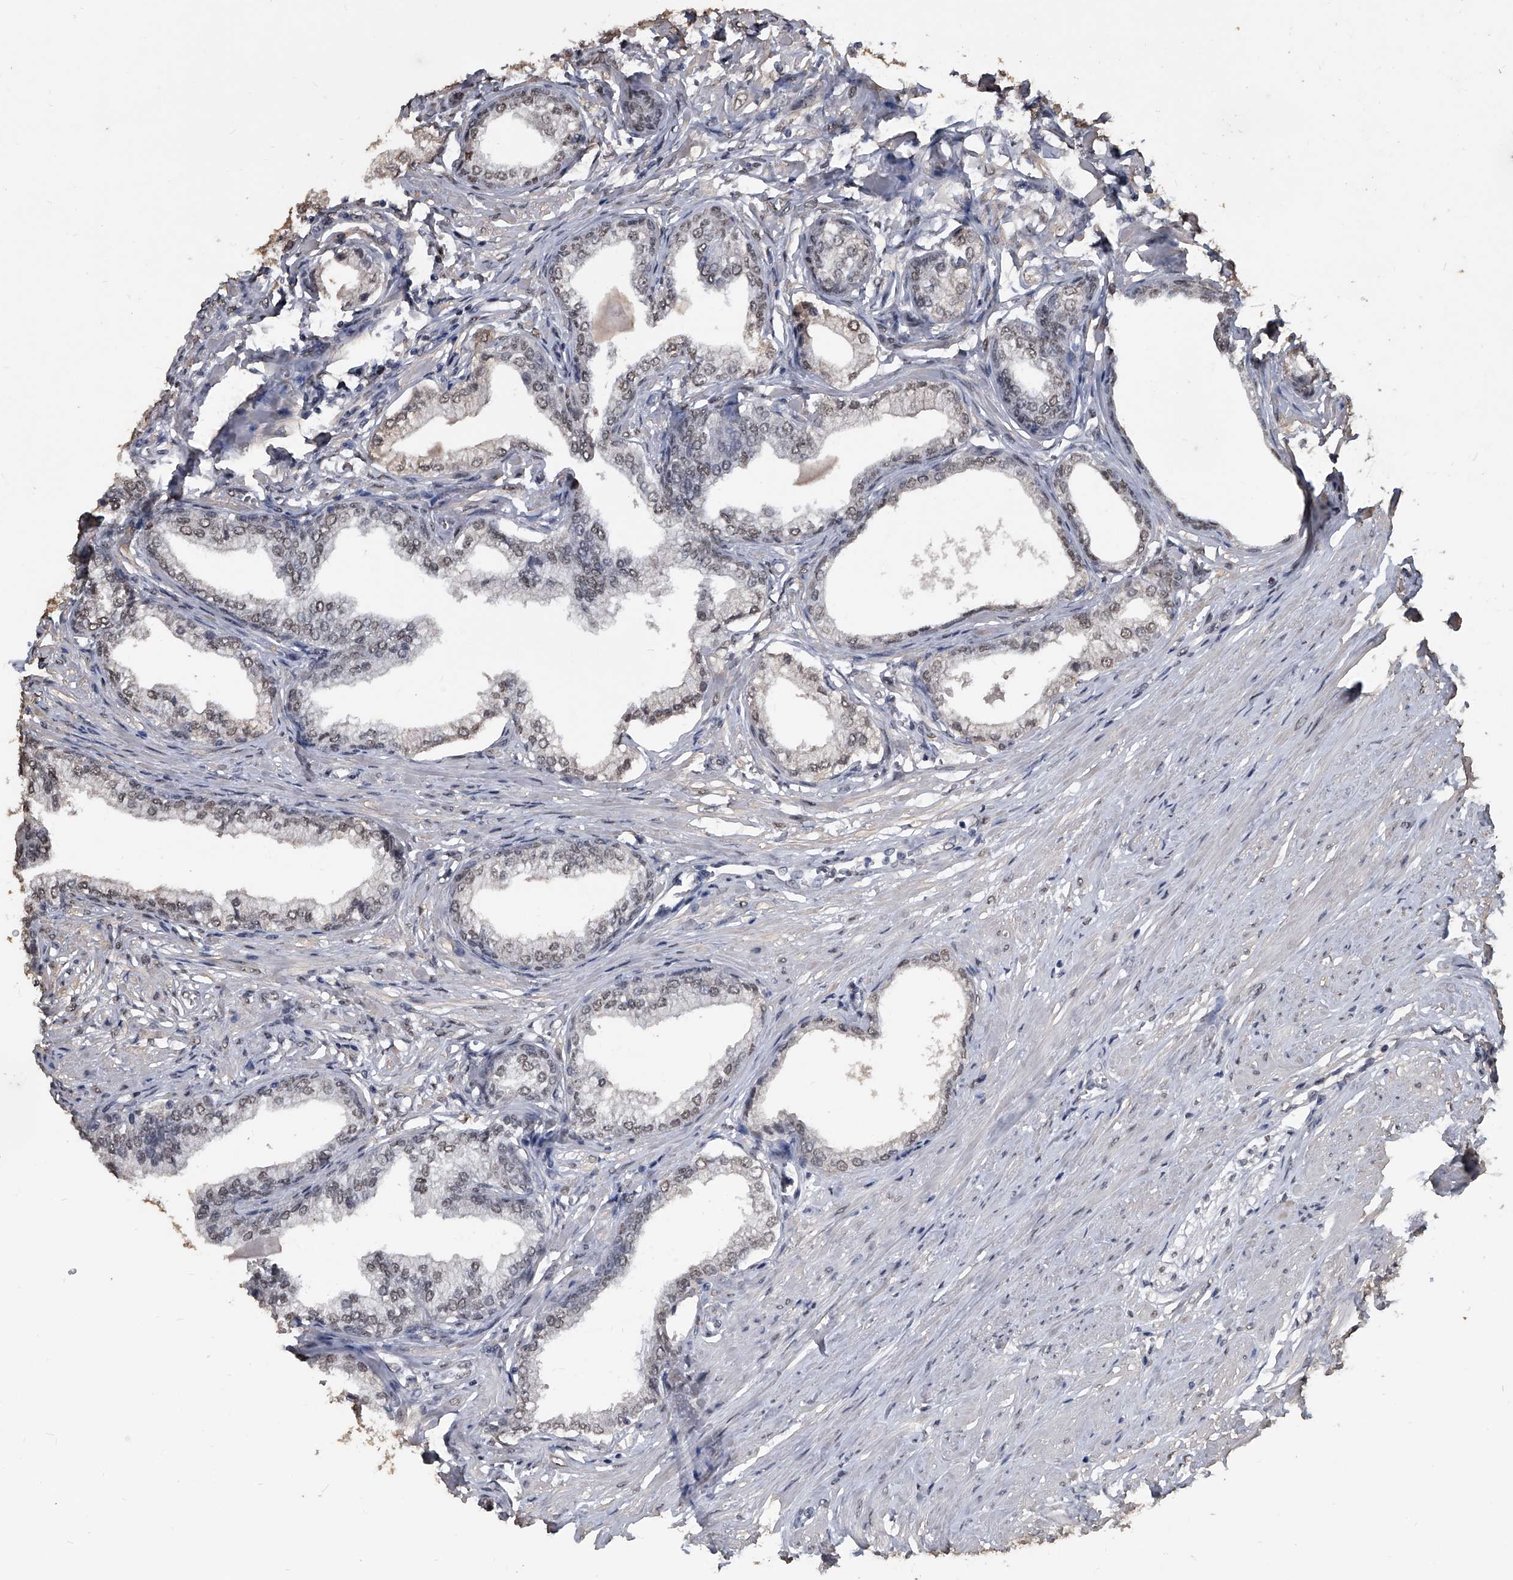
{"staining": {"intensity": "weak", "quantity": "25%-75%", "location": "nuclear"}, "tissue": "prostate", "cell_type": "Glandular cells", "image_type": "normal", "snomed": [{"axis": "morphology", "description": "Normal tissue, NOS"}, {"axis": "morphology", "description": "Urothelial carcinoma, Low grade"}, {"axis": "topography", "description": "Urinary bladder"}, {"axis": "topography", "description": "Prostate"}], "caption": "Unremarkable prostate reveals weak nuclear staining in about 25%-75% of glandular cells The protein of interest is stained brown, and the nuclei are stained in blue (DAB (3,3'-diaminobenzidine) IHC with brightfield microscopy, high magnification)..", "gene": "MATR3", "patient": {"sex": "male", "age": 60}}